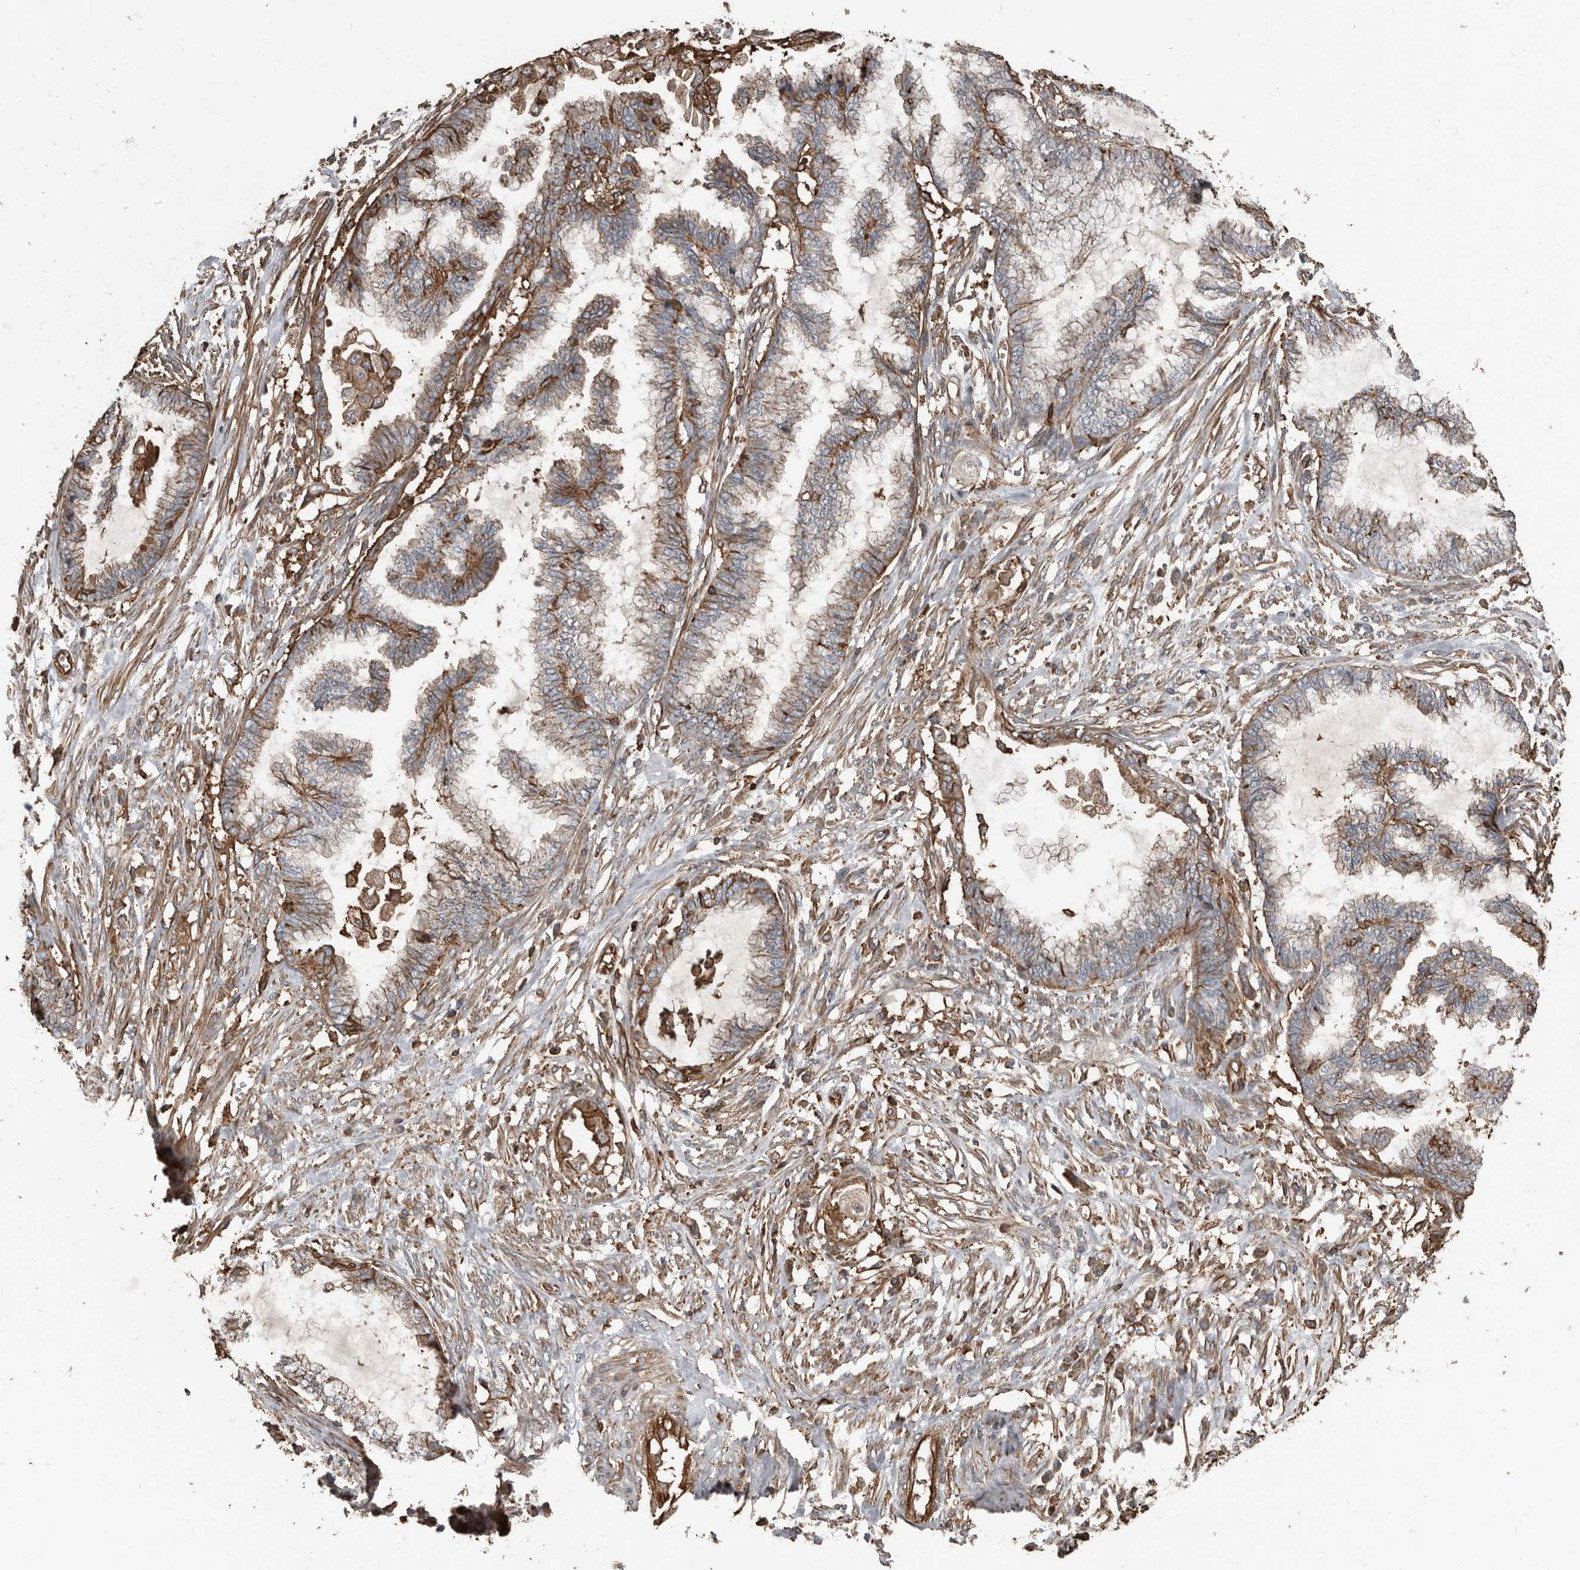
{"staining": {"intensity": "moderate", "quantity": "<25%", "location": "cytoplasmic/membranous"}, "tissue": "endometrial cancer", "cell_type": "Tumor cells", "image_type": "cancer", "snomed": [{"axis": "morphology", "description": "Adenocarcinoma, NOS"}, {"axis": "topography", "description": "Endometrium"}], "caption": "Immunohistochemistry (IHC) of endometrial cancer (adenocarcinoma) displays low levels of moderate cytoplasmic/membranous expression in approximately <25% of tumor cells.", "gene": "DENND6B", "patient": {"sex": "female", "age": 86}}